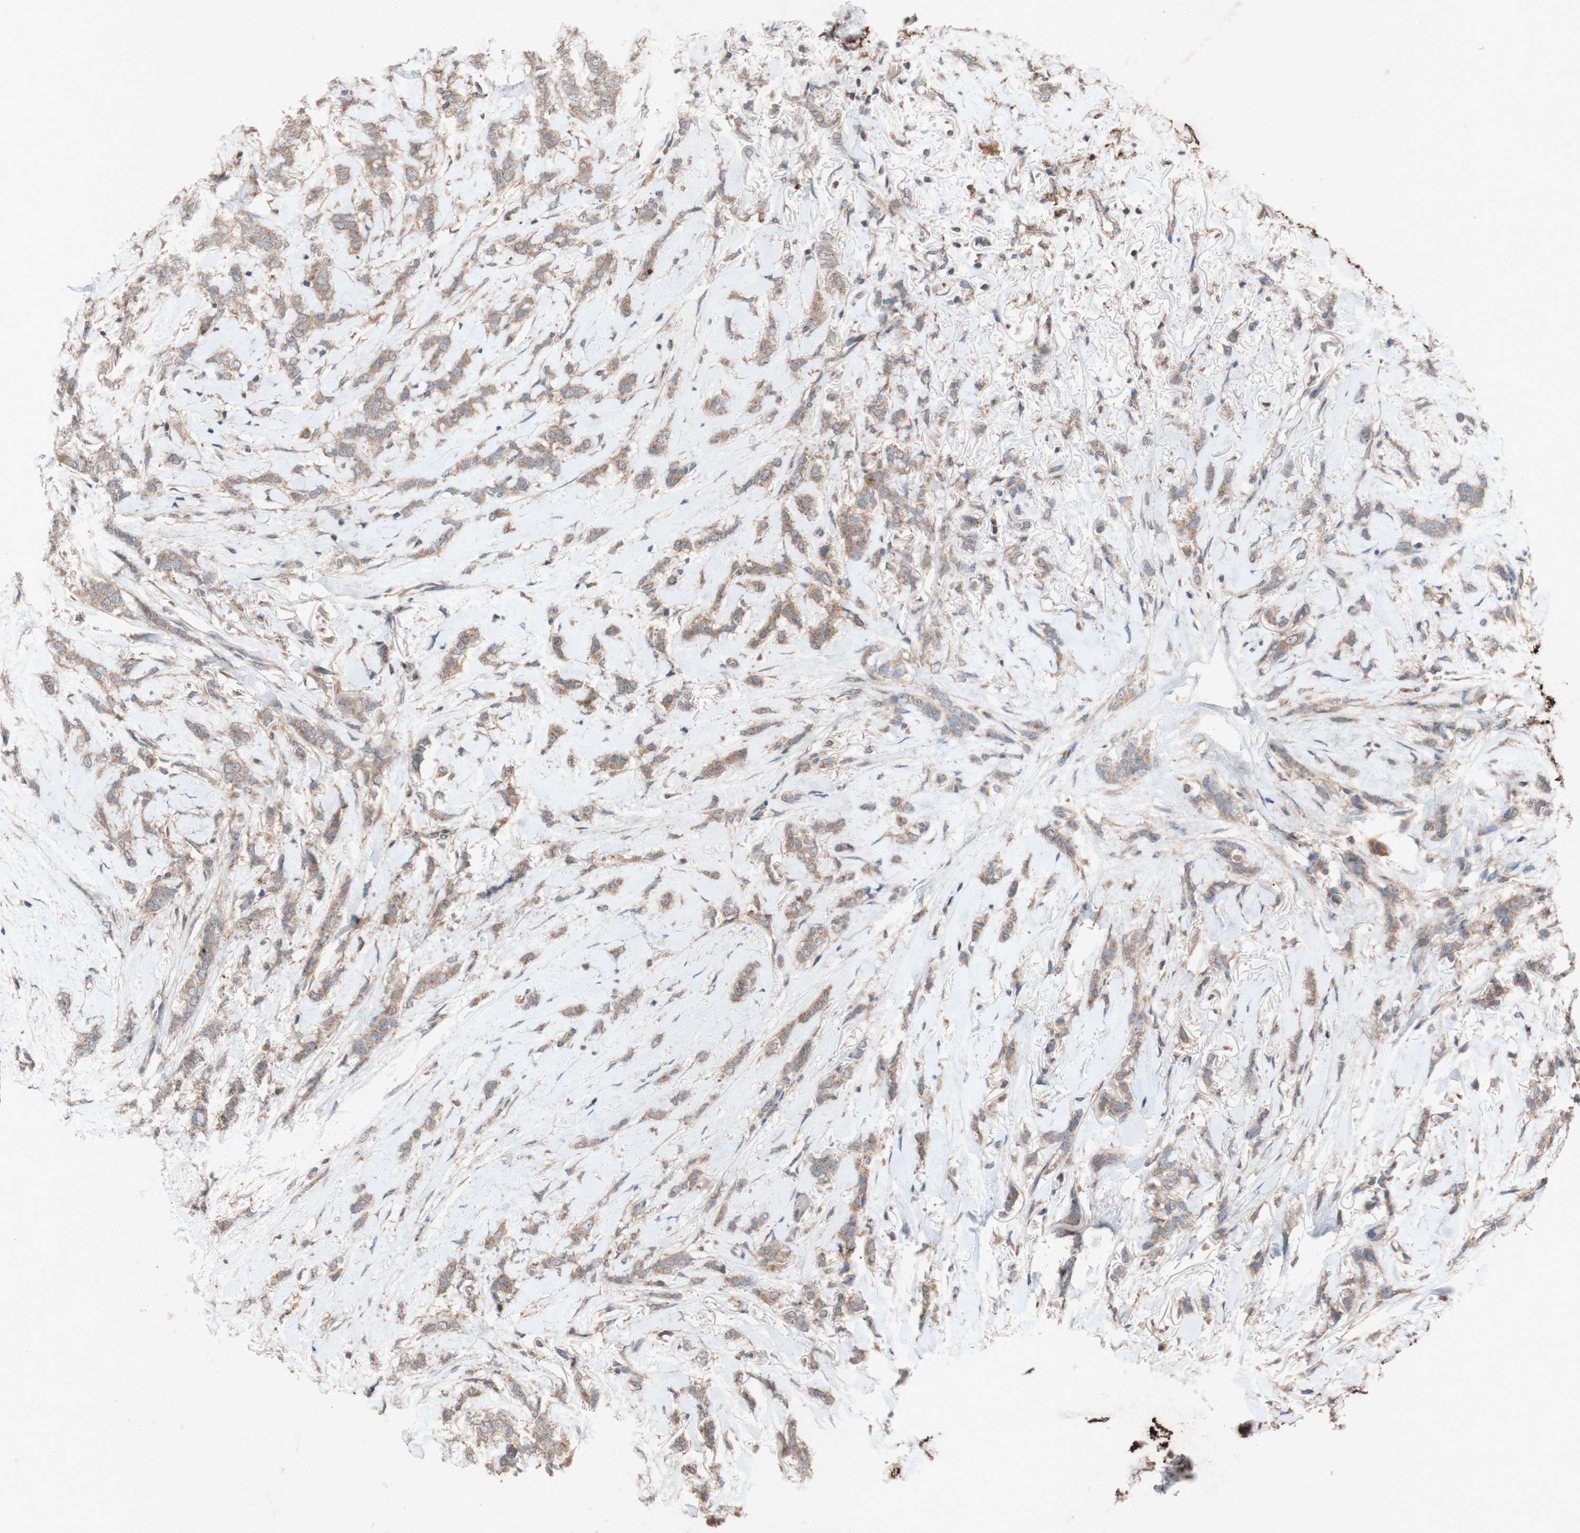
{"staining": {"intensity": "moderate", "quantity": ">75%", "location": "cytoplasmic/membranous"}, "tissue": "breast cancer", "cell_type": "Tumor cells", "image_type": "cancer", "snomed": [{"axis": "morphology", "description": "Lobular carcinoma"}, {"axis": "topography", "description": "Skin"}, {"axis": "topography", "description": "Breast"}], "caption": "A photomicrograph of human breast cancer (lobular carcinoma) stained for a protein exhibits moderate cytoplasmic/membranous brown staining in tumor cells.", "gene": "ATP6V1F", "patient": {"sex": "female", "age": 46}}